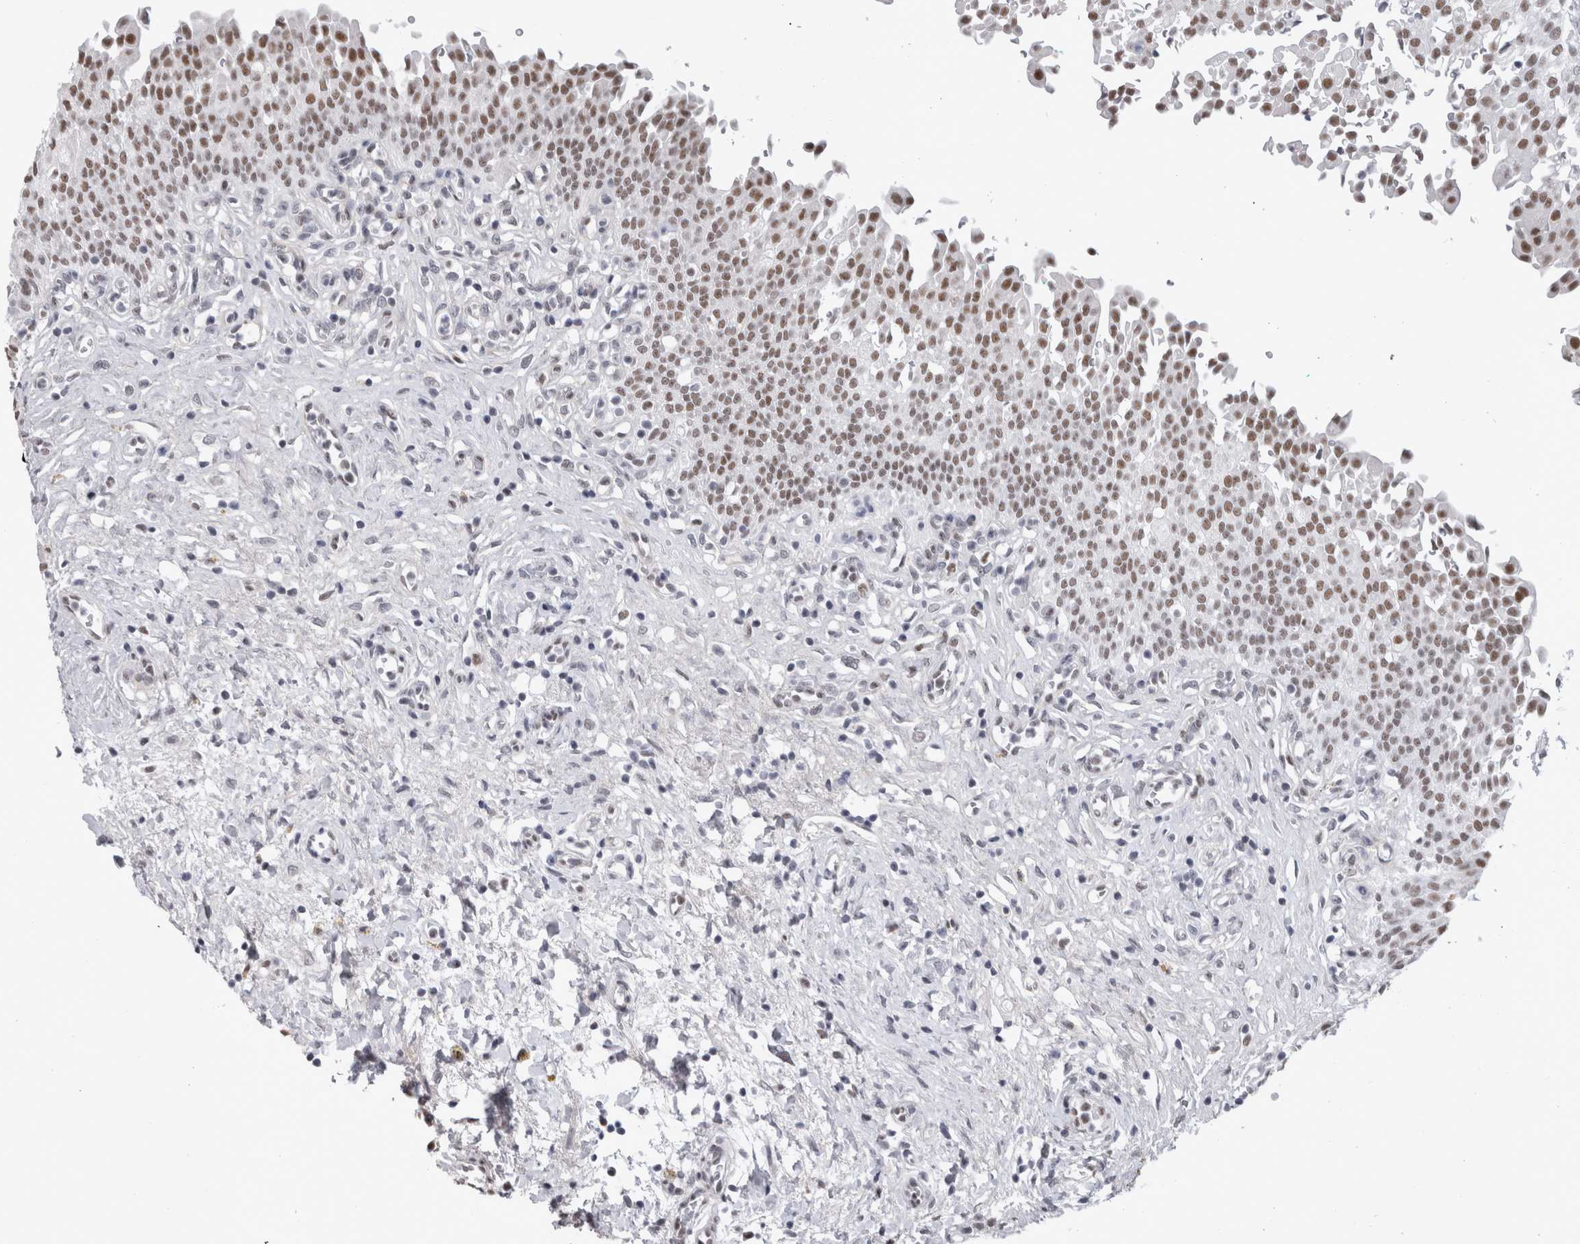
{"staining": {"intensity": "strong", "quantity": ">75%", "location": "nuclear"}, "tissue": "urinary bladder", "cell_type": "Urothelial cells", "image_type": "normal", "snomed": [{"axis": "morphology", "description": "Urothelial carcinoma, High grade"}, {"axis": "topography", "description": "Urinary bladder"}], "caption": "A photomicrograph of human urinary bladder stained for a protein displays strong nuclear brown staining in urothelial cells. (brown staining indicates protein expression, while blue staining denotes nuclei).", "gene": "API5", "patient": {"sex": "male", "age": 46}}